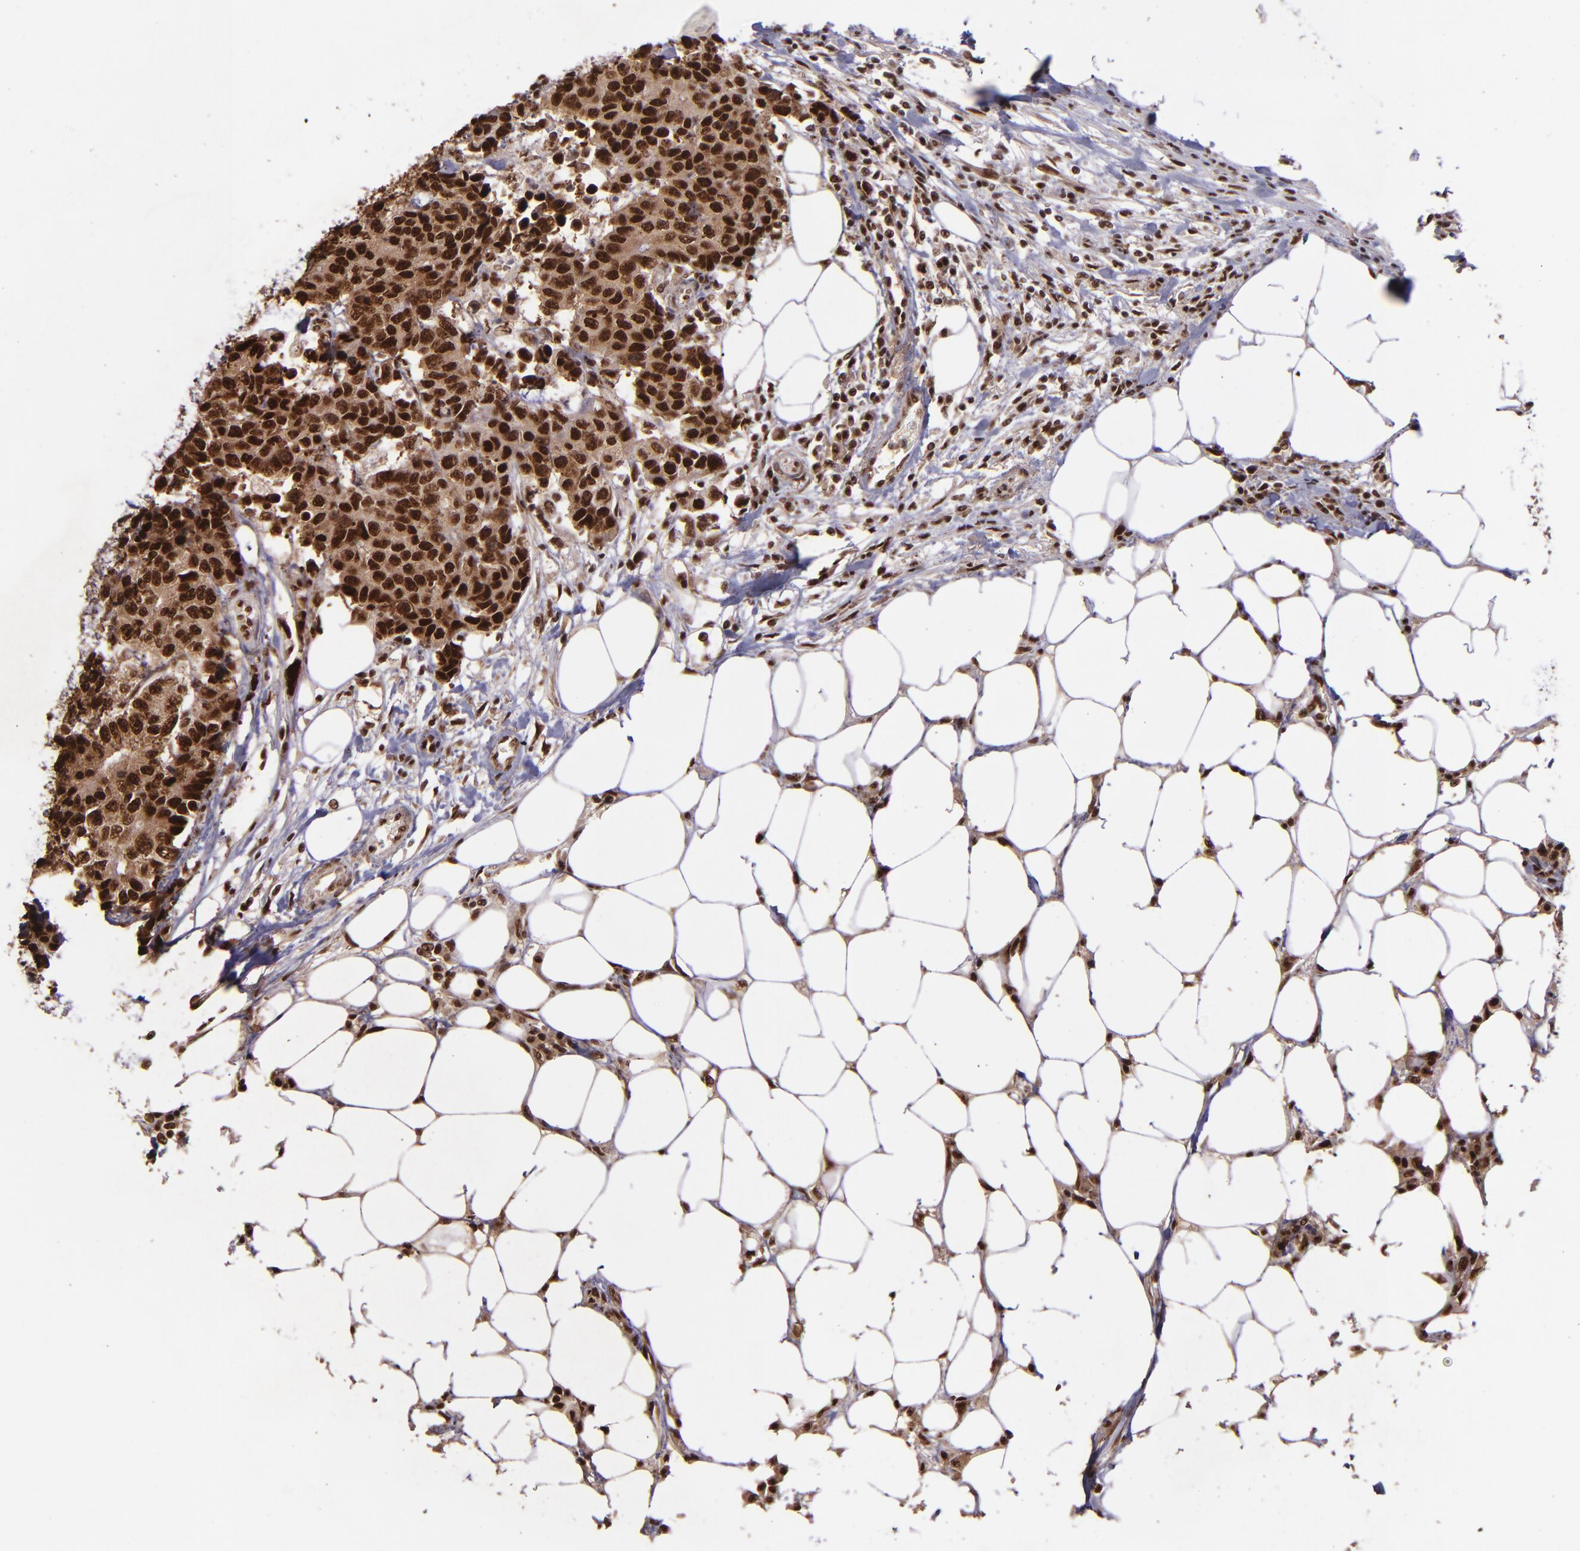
{"staining": {"intensity": "strong", "quantity": ">75%", "location": "cytoplasmic/membranous,nuclear"}, "tissue": "colorectal cancer", "cell_type": "Tumor cells", "image_type": "cancer", "snomed": [{"axis": "morphology", "description": "Adenocarcinoma, NOS"}, {"axis": "topography", "description": "Colon"}], "caption": "A high-resolution photomicrograph shows IHC staining of adenocarcinoma (colorectal), which reveals strong cytoplasmic/membranous and nuclear expression in approximately >75% of tumor cells.", "gene": "PQBP1", "patient": {"sex": "female", "age": 86}}